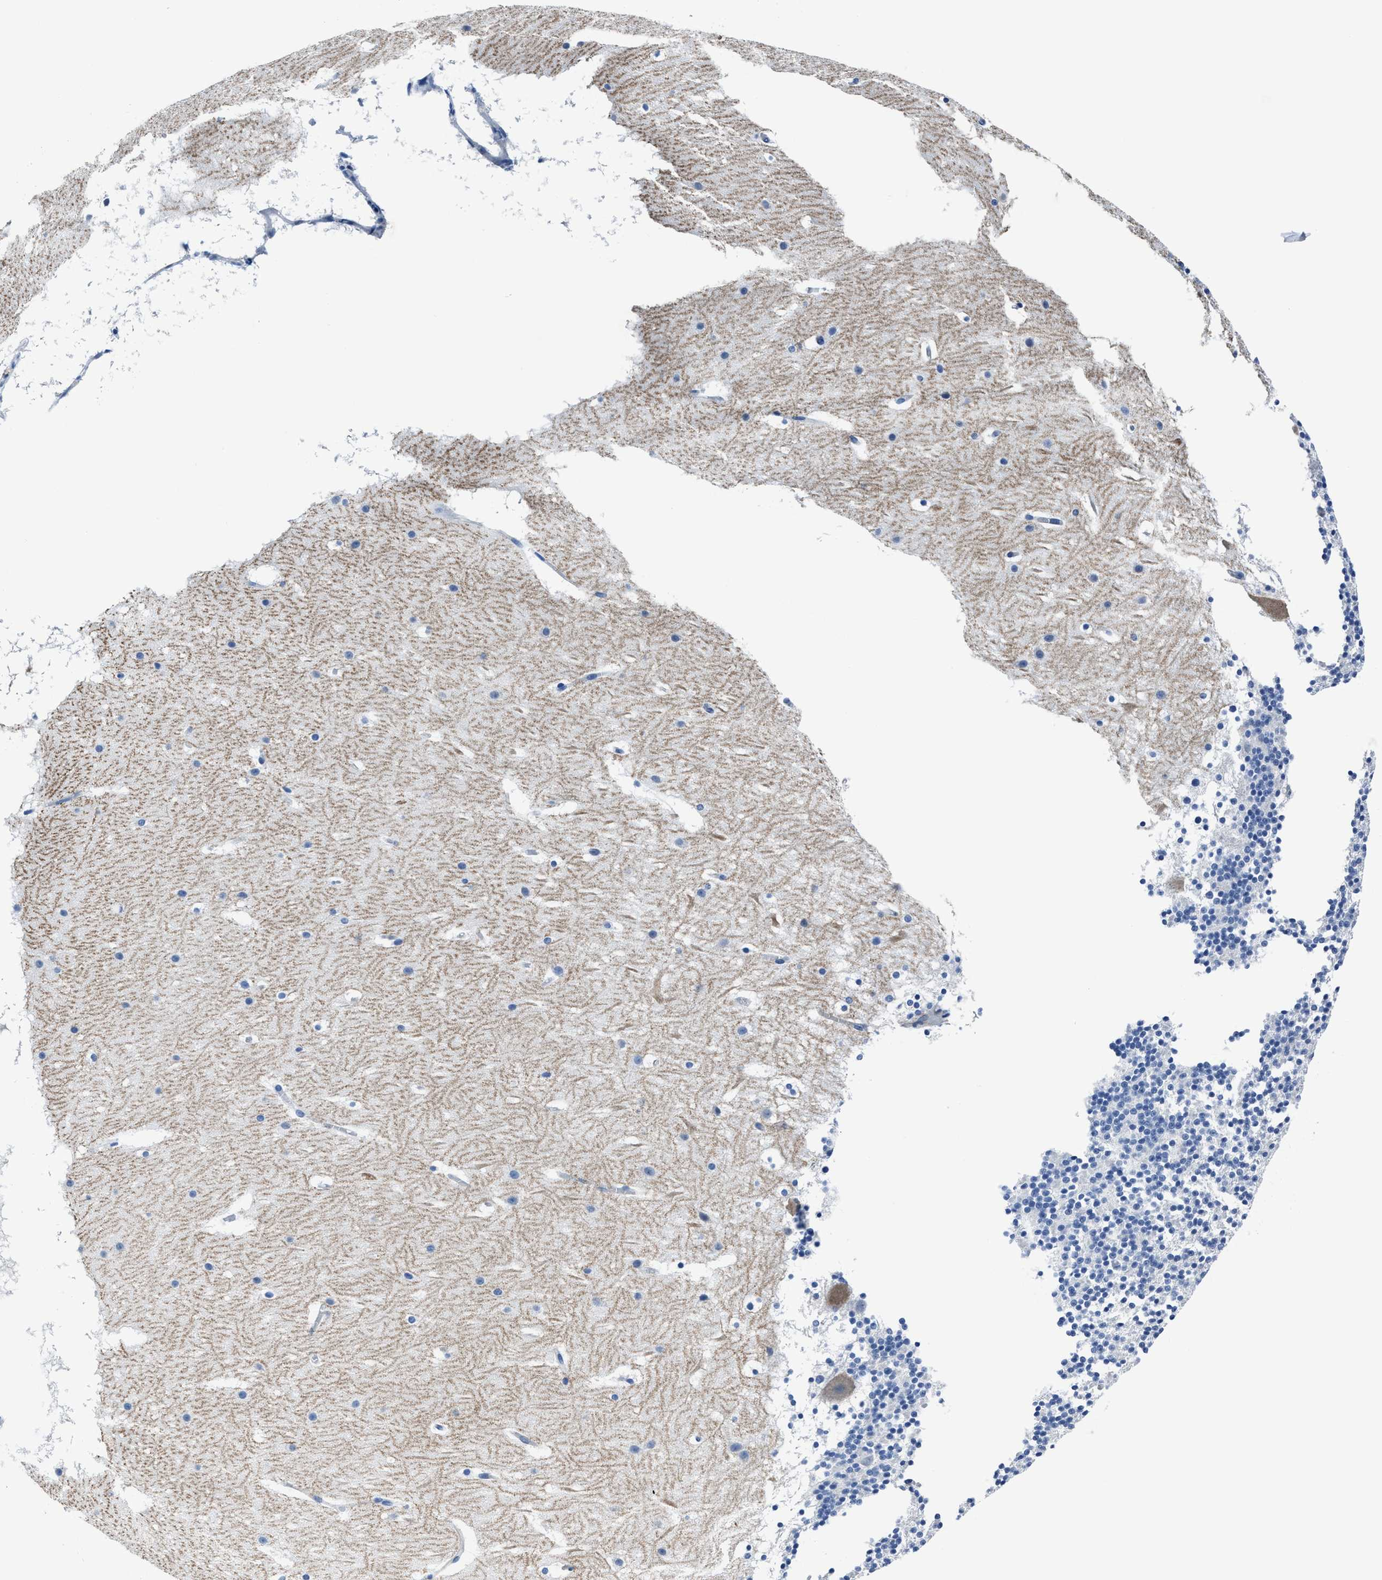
{"staining": {"intensity": "weak", "quantity": "25%-75%", "location": "cytoplasmic/membranous"}, "tissue": "cerebellum", "cell_type": "Cells in granular layer", "image_type": "normal", "snomed": [{"axis": "morphology", "description": "Normal tissue, NOS"}, {"axis": "topography", "description": "Cerebellum"}], "caption": "Weak cytoplasmic/membranous expression for a protein is identified in approximately 25%-75% of cells in granular layer of unremarkable cerebellum using immunohistochemistry (IHC).", "gene": "LMO7", "patient": {"sex": "male", "age": 45}}